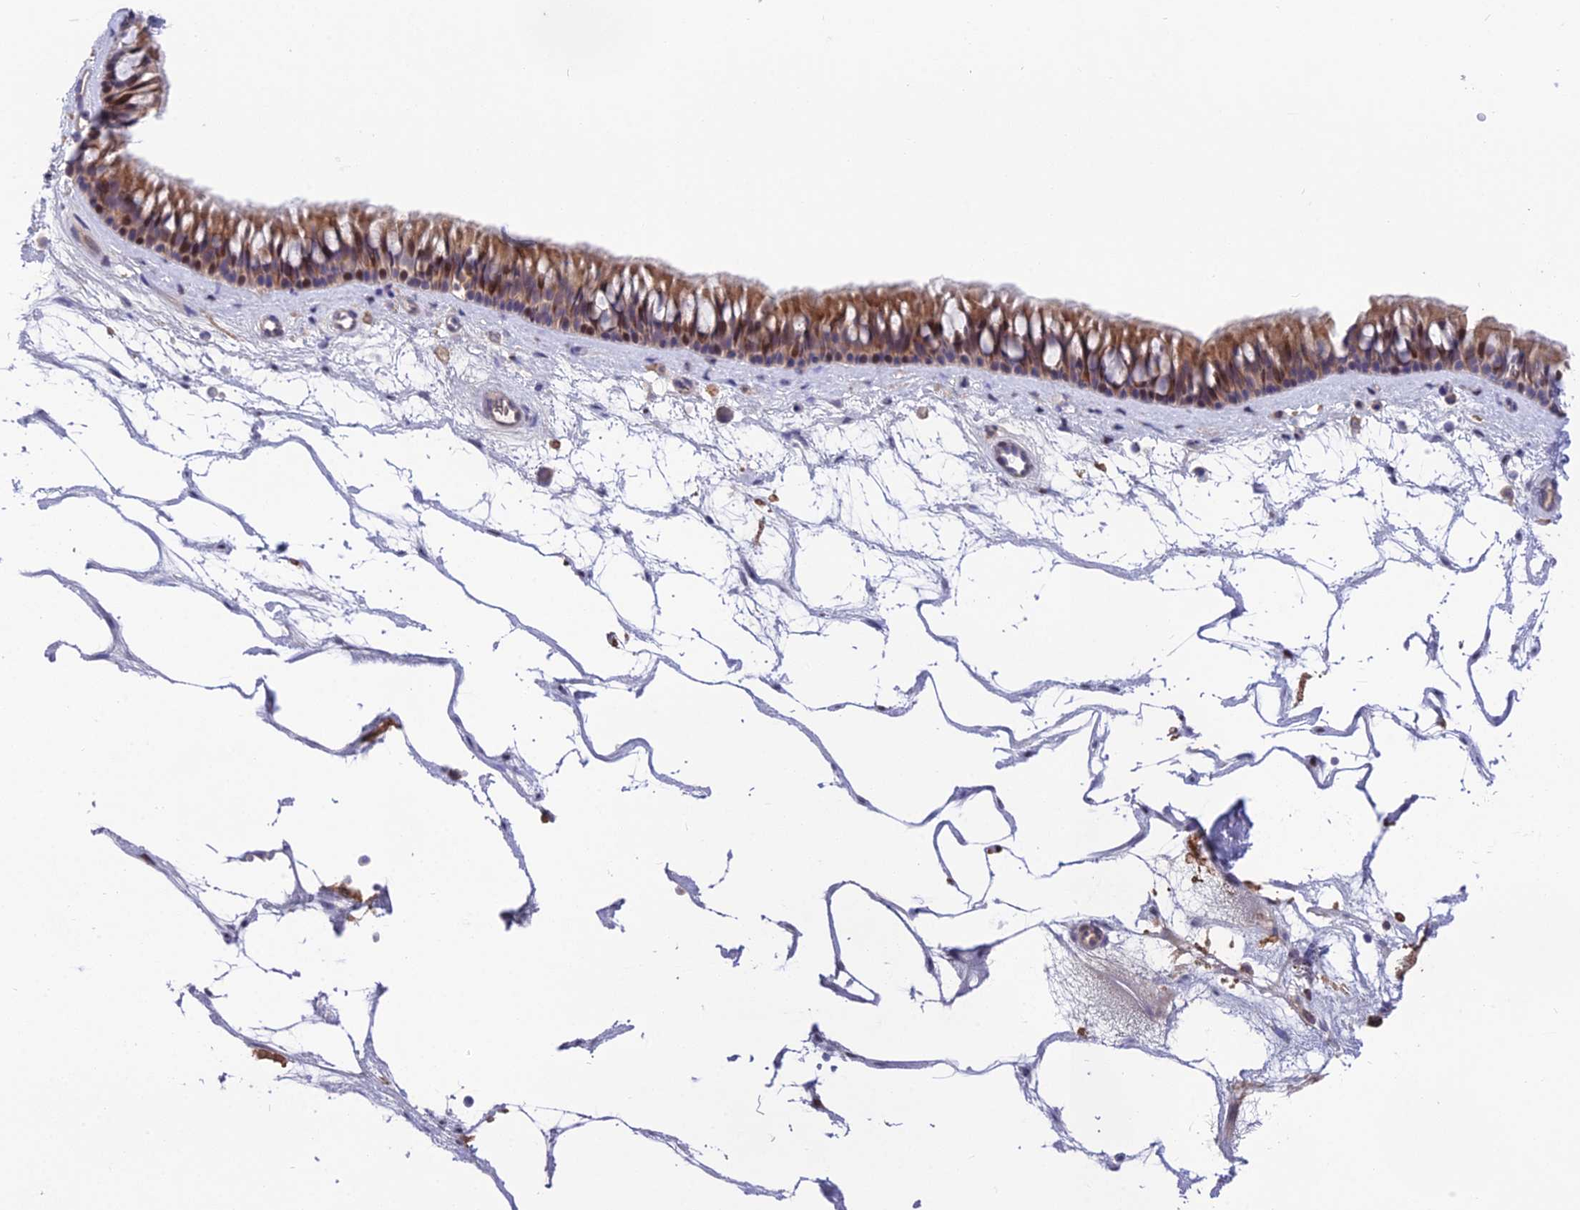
{"staining": {"intensity": "moderate", "quantity": ">75%", "location": "cytoplasmic/membranous,nuclear"}, "tissue": "nasopharynx", "cell_type": "Respiratory epithelial cells", "image_type": "normal", "snomed": [{"axis": "morphology", "description": "Normal tissue, NOS"}, {"axis": "topography", "description": "Nasopharynx"}], "caption": "Immunohistochemical staining of unremarkable nasopharynx shows >75% levels of moderate cytoplasmic/membranous,nuclear protein positivity in about >75% of respiratory epithelial cells. The staining was performed using DAB, with brown indicating positive protein expression. Nuclei are stained blue with hematoxylin.", "gene": "PUS10", "patient": {"sex": "male", "age": 64}}